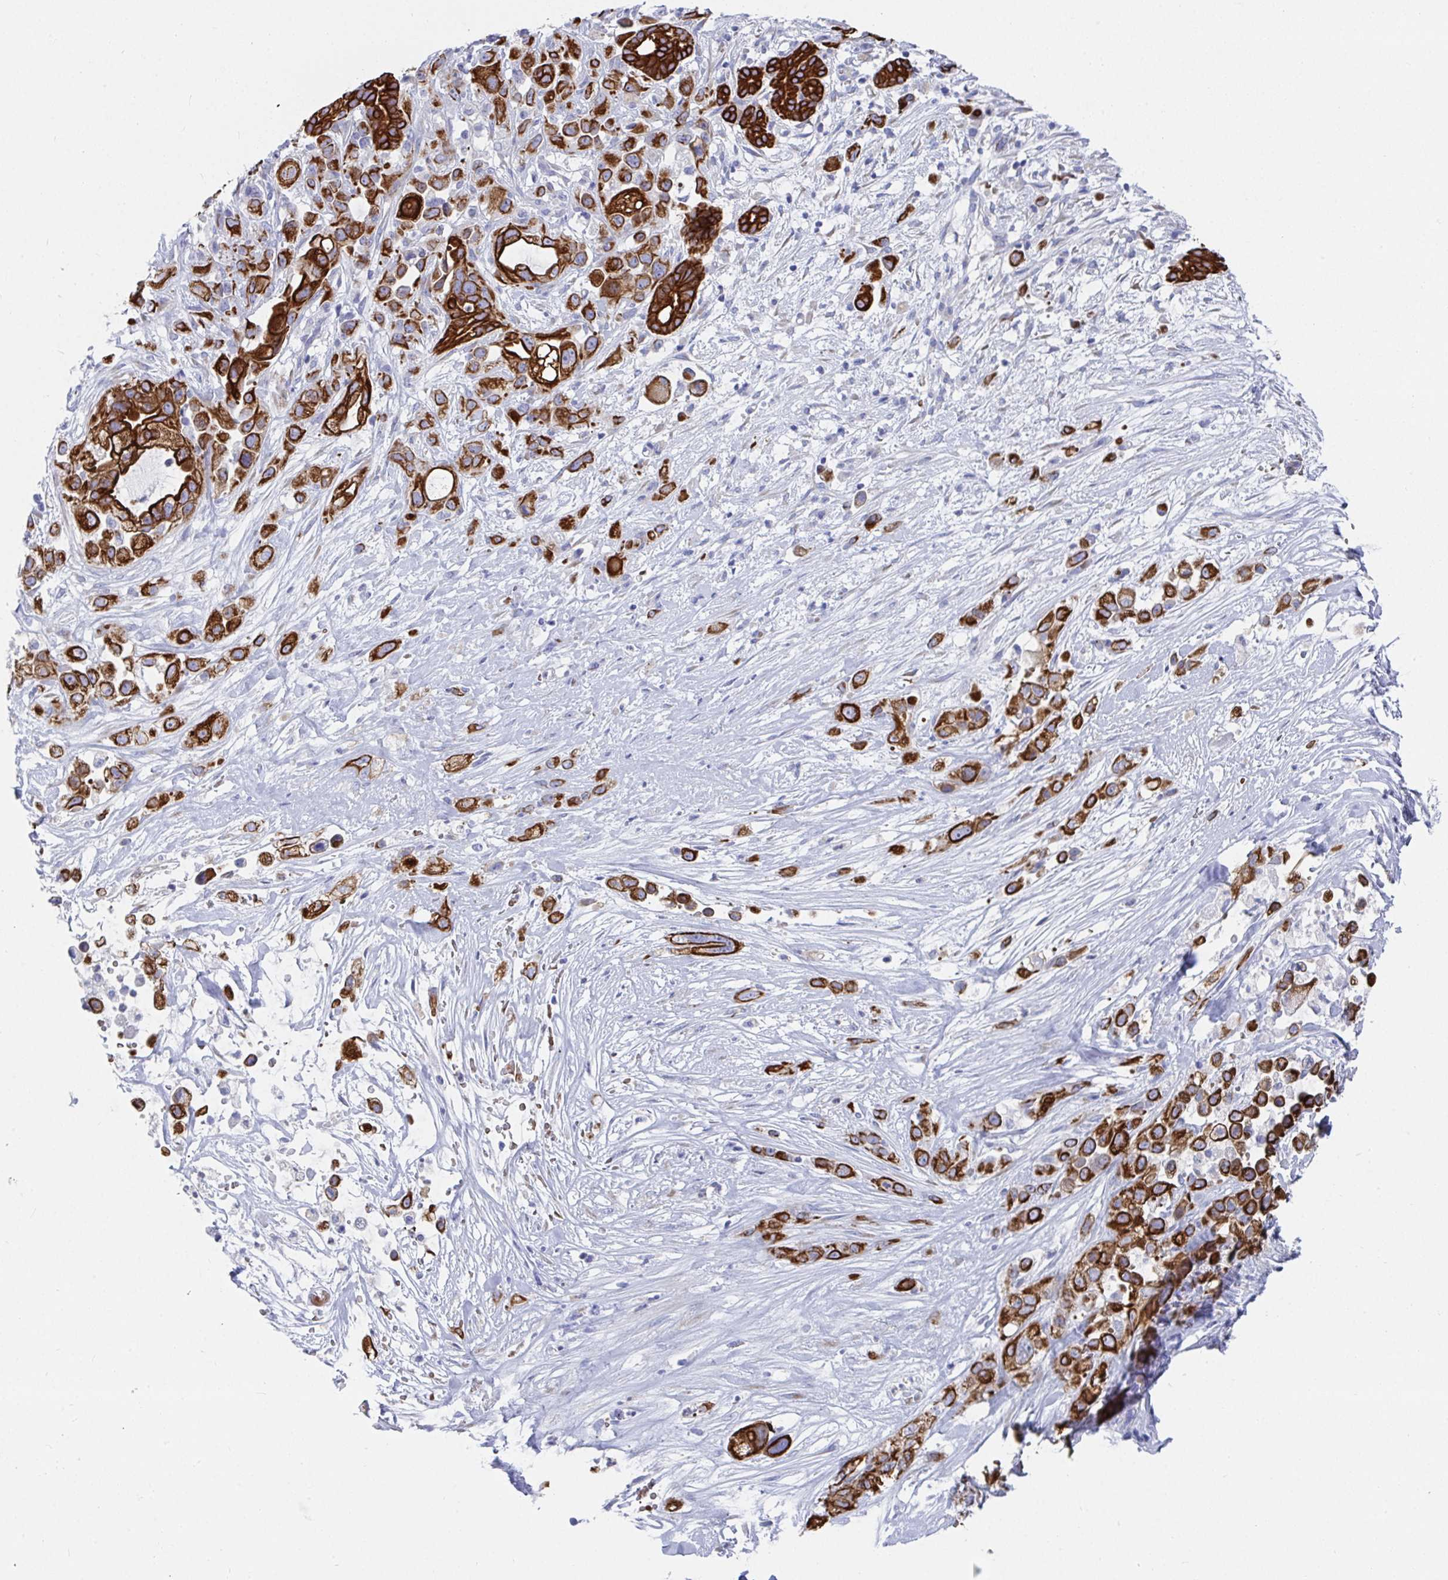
{"staining": {"intensity": "strong", "quantity": ">75%", "location": "cytoplasmic/membranous"}, "tissue": "pancreatic cancer", "cell_type": "Tumor cells", "image_type": "cancer", "snomed": [{"axis": "morphology", "description": "Adenocarcinoma, NOS"}, {"axis": "topography", "description": "Pancreas"}], "caption": "Pancreatic cancer (adenocarcinoma) stained with a protein marker shows strong staining in tumor cells.", "gene": "CLDN8", "patient": {"sex": "male", "age": 44}}